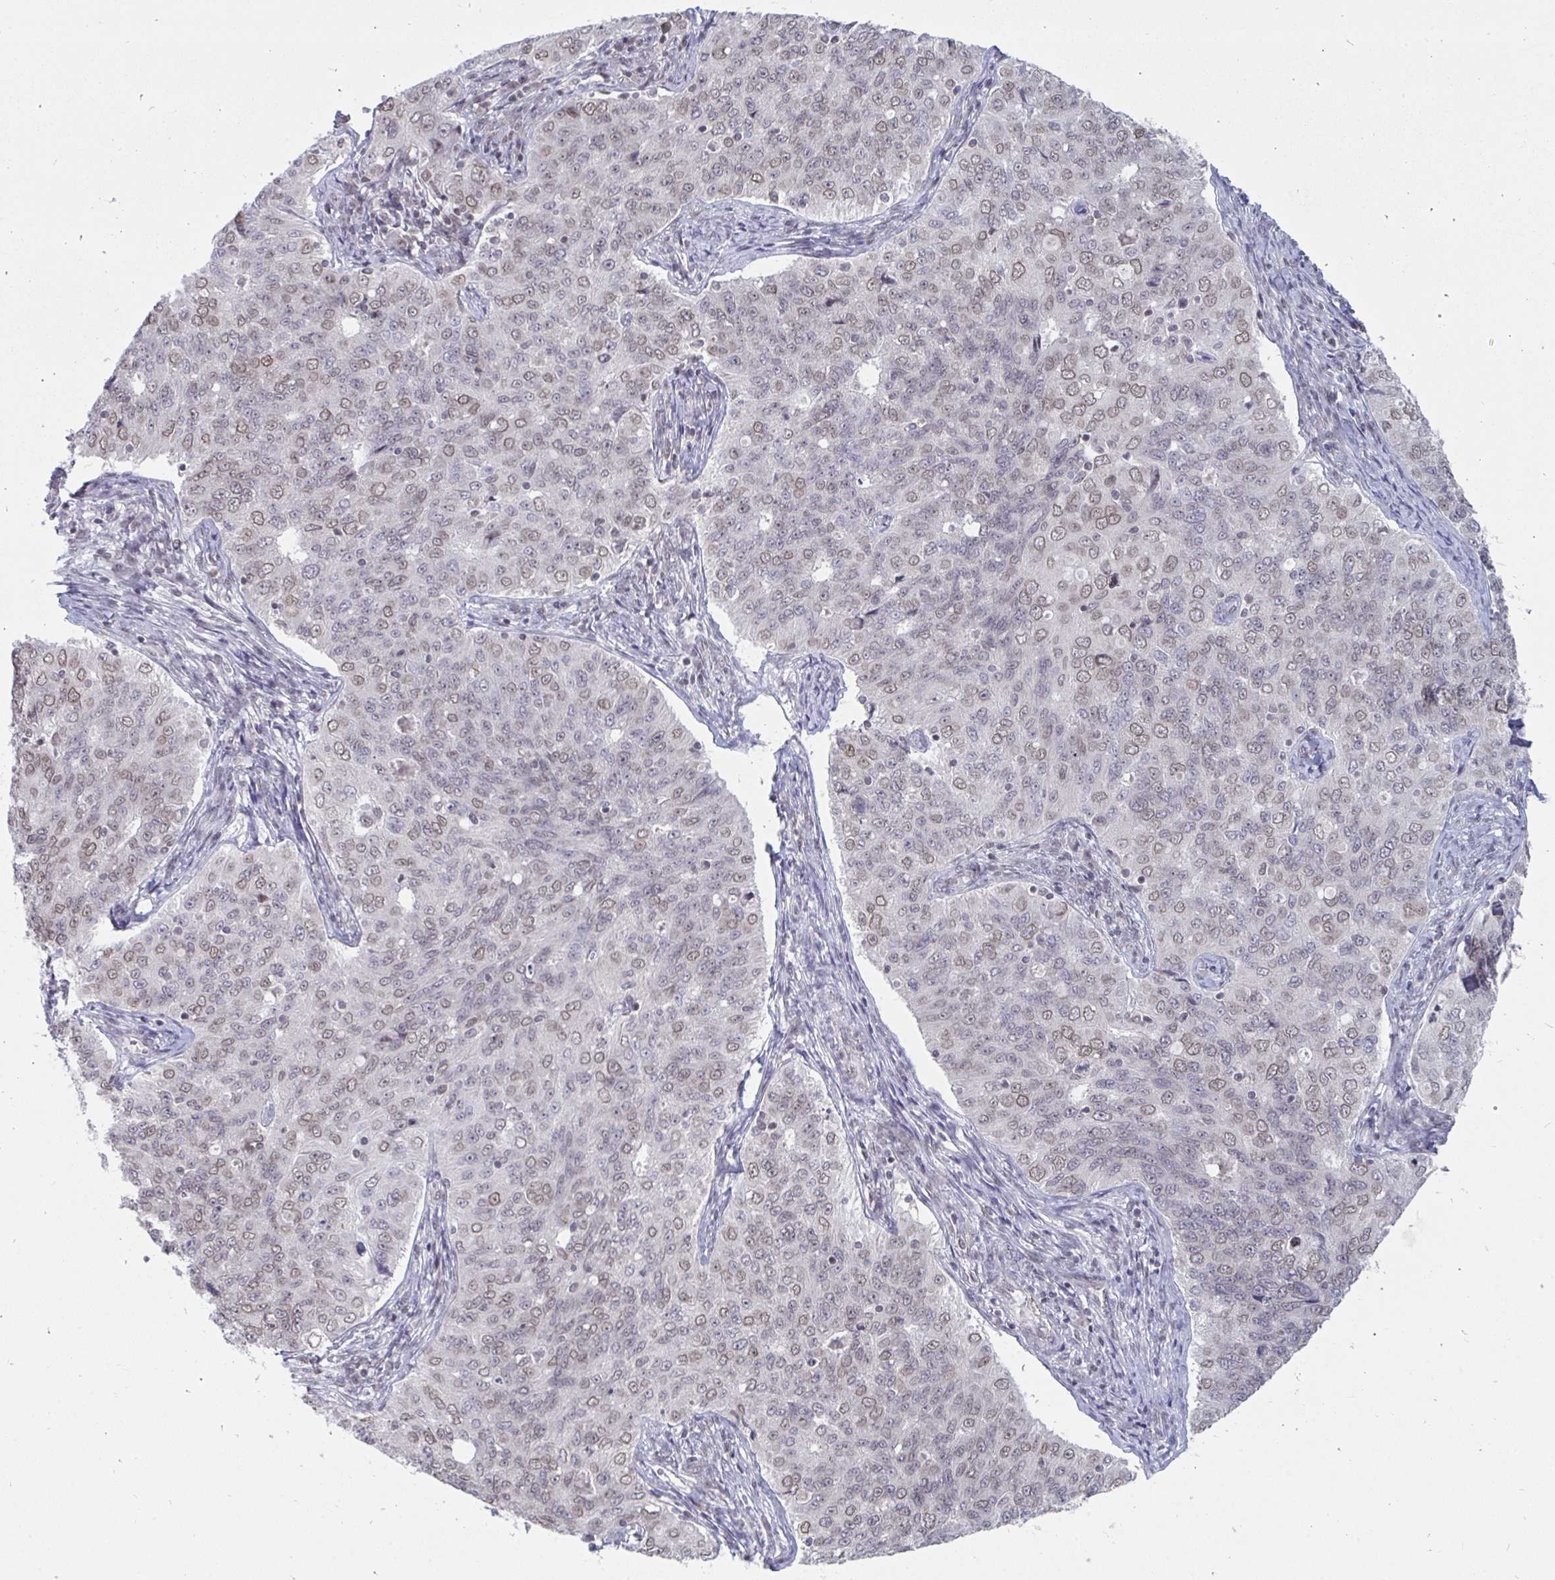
{"staining": {"intensity": "weak", "quantity": "25%-75%", "location": "nuclear"}, "tissue": "endometrial cancer", "cell_type": "Tumor cells", "image_type": "cancer", "snomed": [{"axis": "morphology", "description": "Adenocarcinoma, NOS"}, {"axis": "topography", "description": "Endometrium"}], "caption": "IHC image of neoplastic tissue: human adenocarcinoma (endometrial) stained using immunohistochemistry (IHC) exhibits low levels of weak protein expression localized specifically in the nuclear of tumor cells, appearing as a nuclear brown color.", "gene": "TRIP12", "patient": {"sex": "female", "age": 43}}